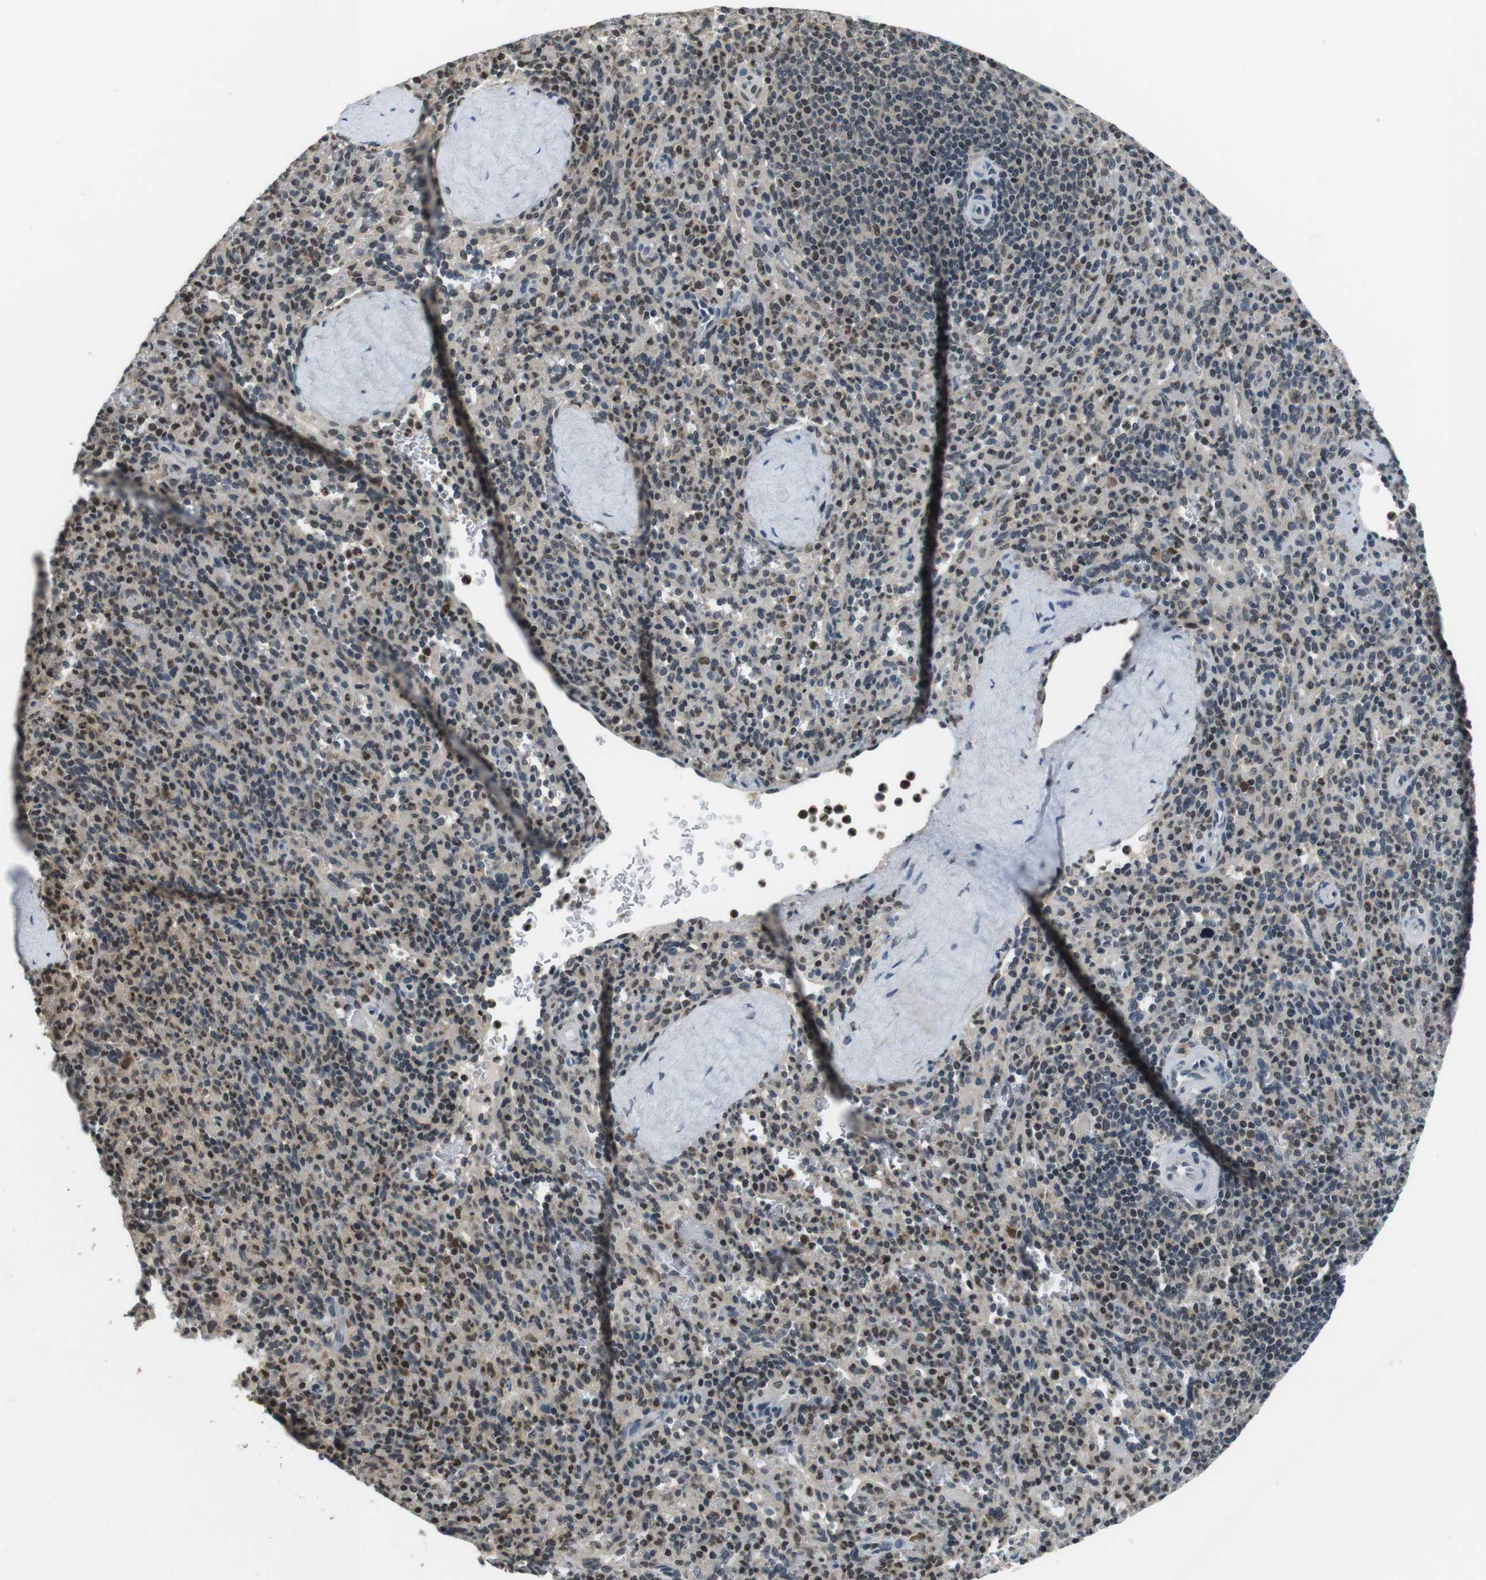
{"staining": {"intensity": "weak", "quantity": "25%-75%", "location": "cytoplasmic/membranous,nuclear"}, "tissue": "spleen", "cell_type": "Cells in red pulp", "image_type": "normal", "snomed": [{"axis": "morphology", "description": "Normal tissue, NOS"}, {"axis": "topography", "description": "Spleen"}], "caption": "DAB (3,3'-diaminobenzidine) immunohistochemical staining of normal spleen shows weak cytoplasmic/membranous,nuclear protein staining in about 25%-75% of cells in red pulp. The protein of interest is stained brown, and the nuclei are stained in blue (DAB IHC with brightfield microscopy, high magnification).", "gene": "NEK4", "patient": {"sex": "male", "age": 36}}